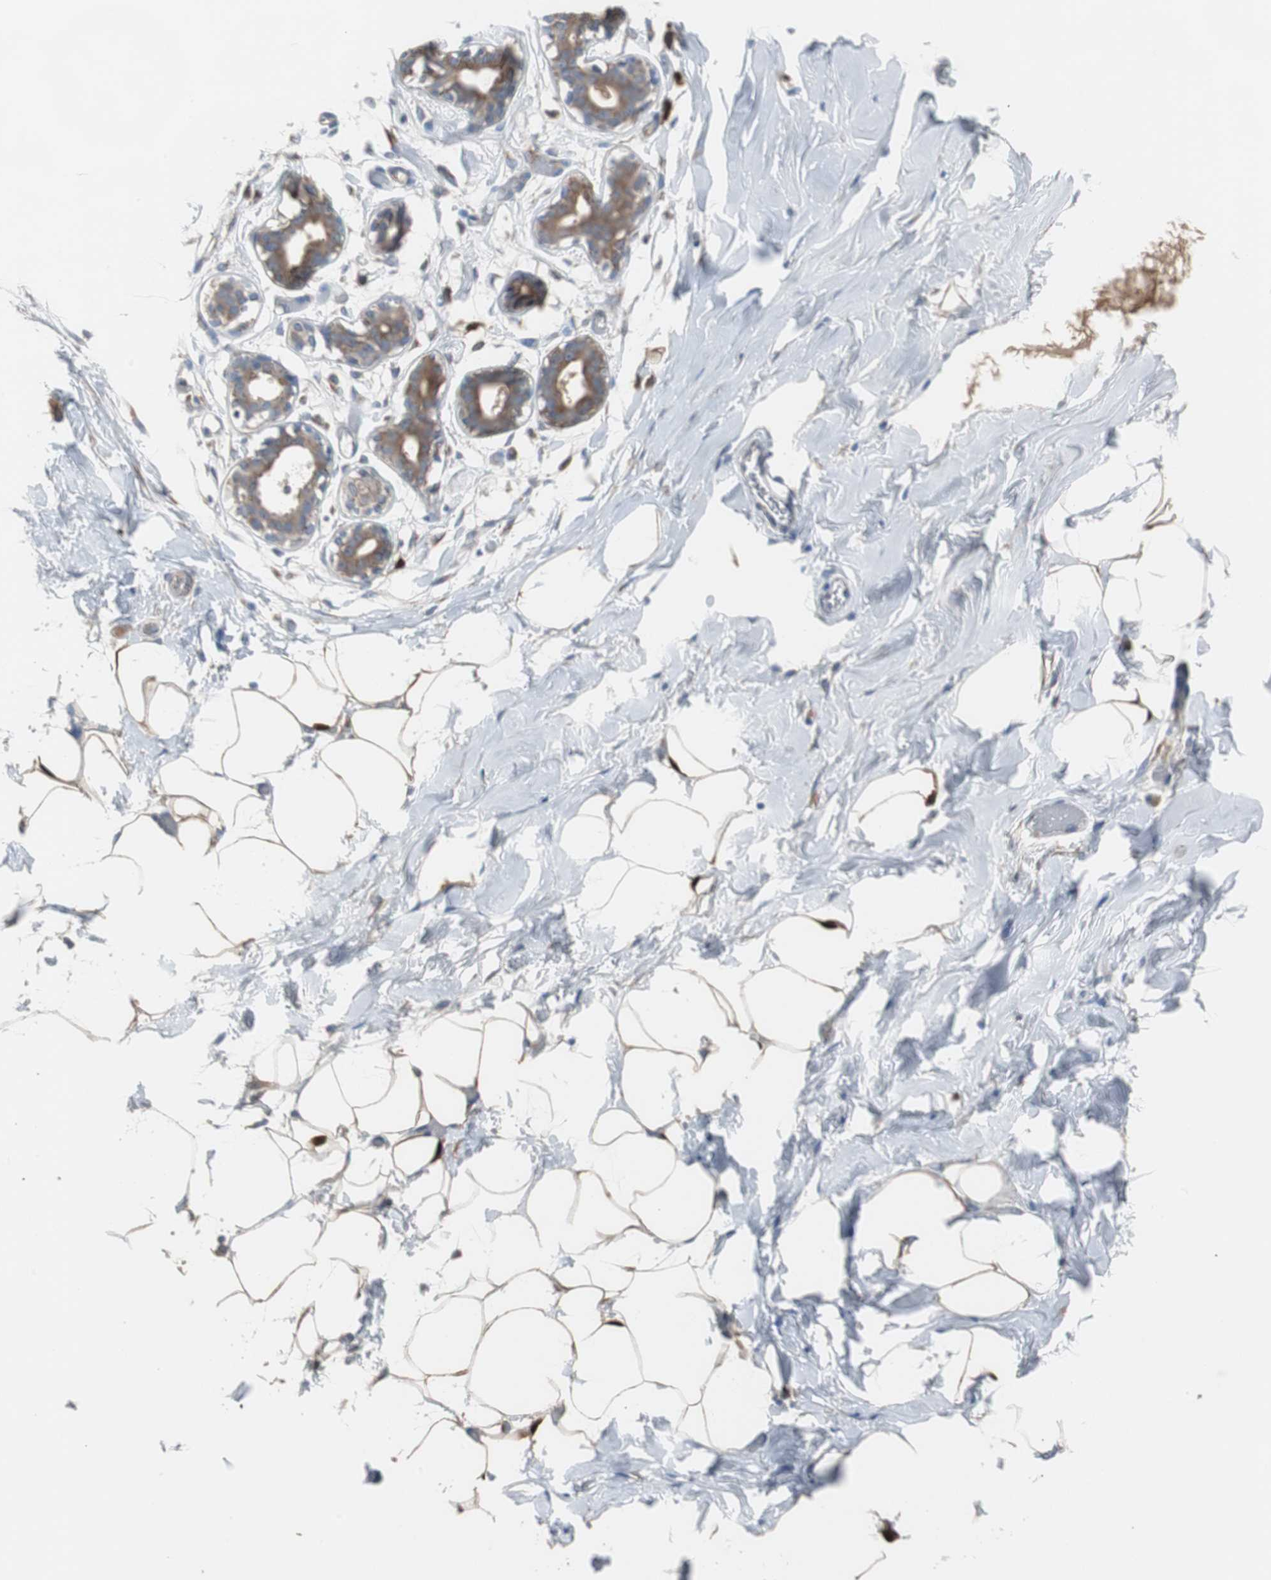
{"staining": {"intensity": "moderate", "quantity": ">75%", "location": "cytoplasmic/membranous"}, "tissue": "adipose tissue", "cell_type": "Adipocytes", "image_type": "normal", "snomed": [{"axis": "morphology", "description": "Normal tissue, NOS"}, {"axis": "topography", "description": "Breast"}, {"axis": "topography", "description": "Soft tissue"}], "caption": "IHC (DAB) staining of unremarkable adipose tissue demonstrates moderate cytoplasmic/membranous protein staining in approximately >75% of adipocytes. (DAB (3,3'-diaminobenzidine) IHC with brightfield microscopy, high magnification).", "gene": "CALB2", "patient": {"sex": "female", "age": 25}}